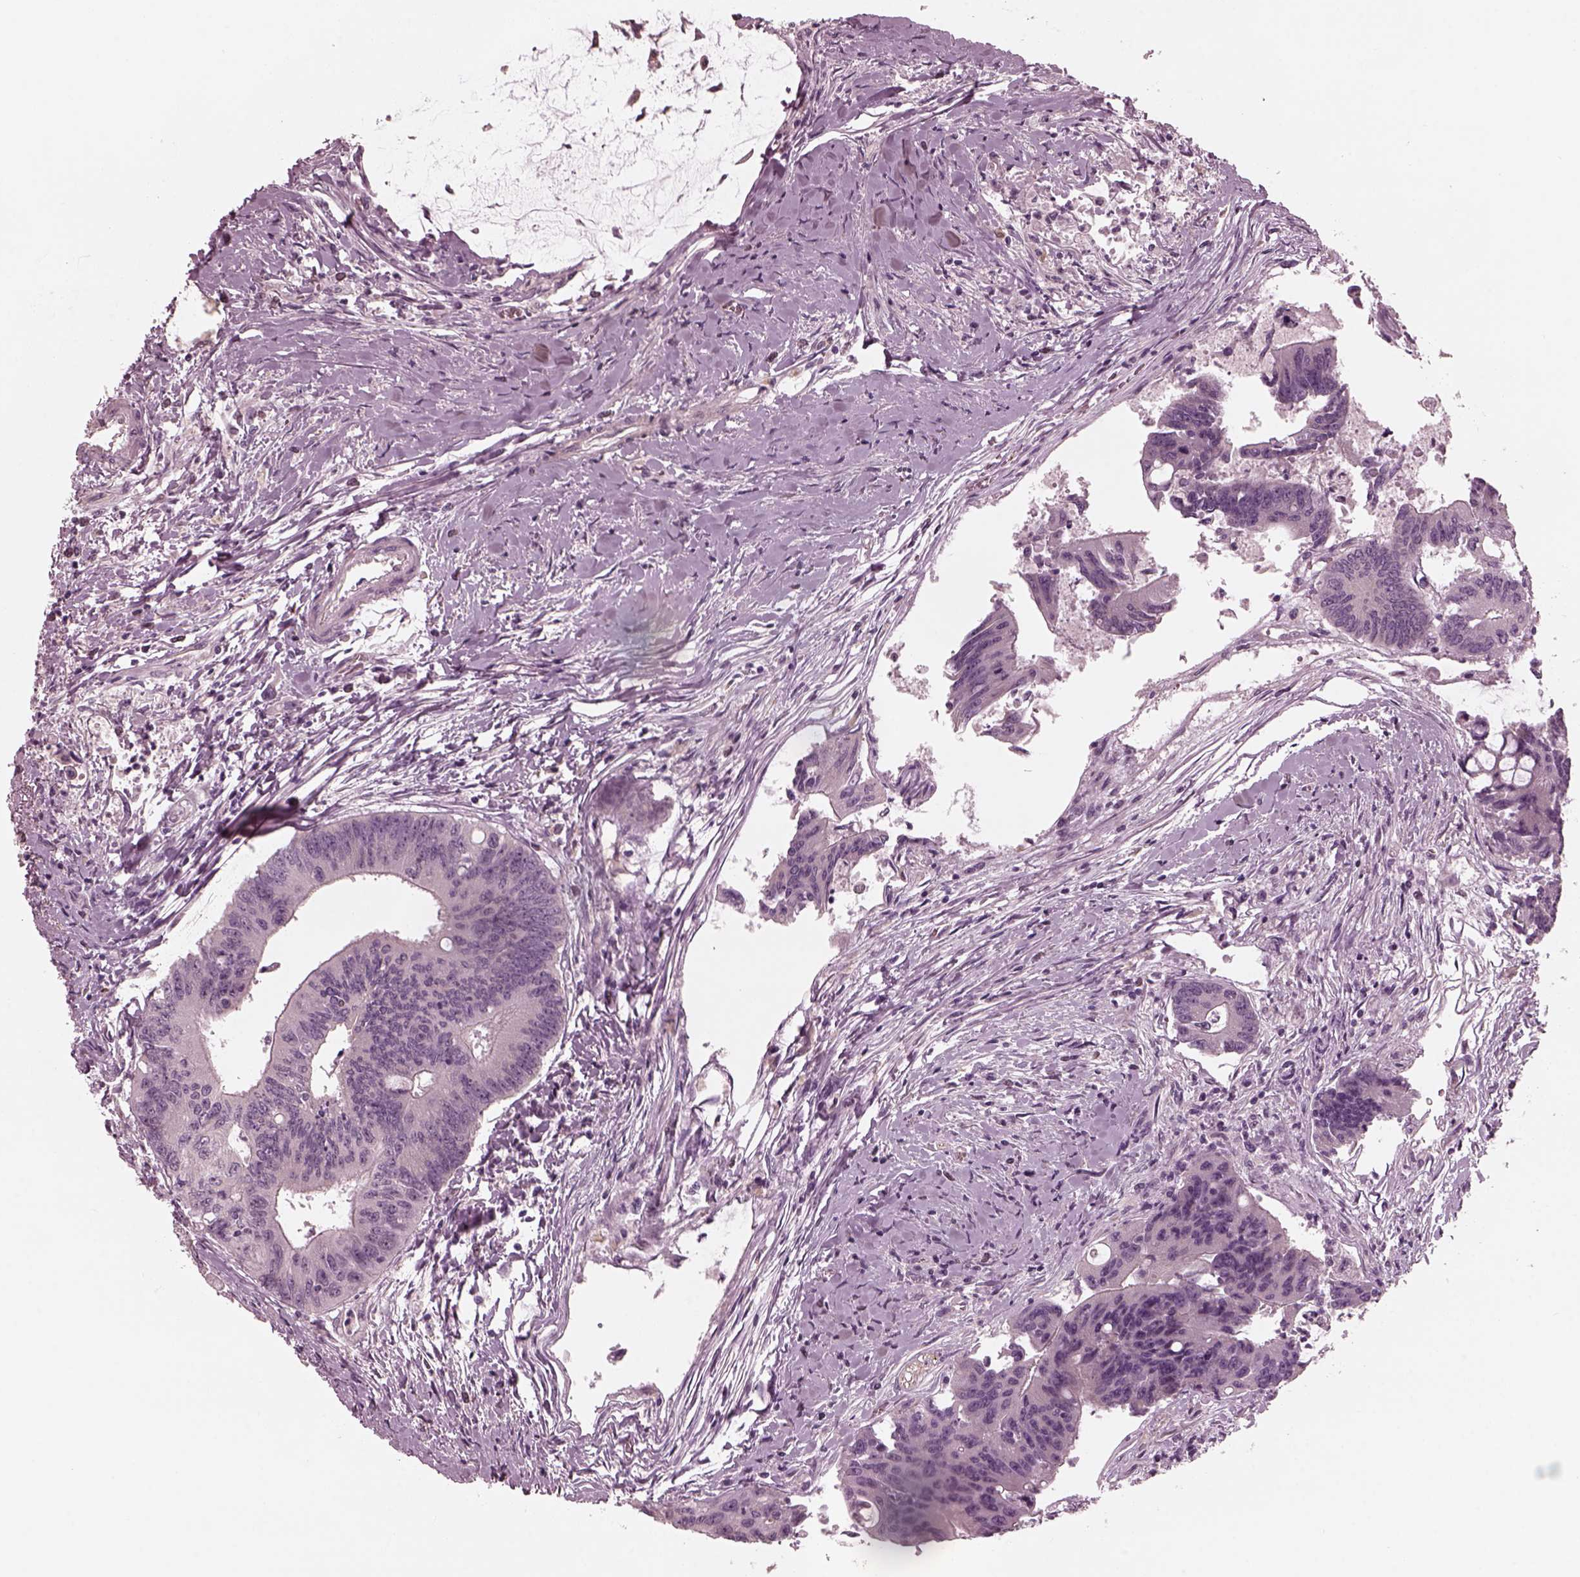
{"staining": {"intensity": "negative", "quantity": "none", "location": "none"}, "tissue": "colorectal cancer", "cell_type": "Tumor cells", "image_type": "cancer", "snomed": [{"axis": "morphology", "description": "Adenocarcinoma, NOS"}, {"axis": "topography", "description": "Rectum"}], "caption": "Immunohistochemistry (IHC) of human adenocarcinoma (colorectal) reveals no positivity in tumor cells.", "gene": "KIF6", "patient": {"sex": "male", "age": 59}}